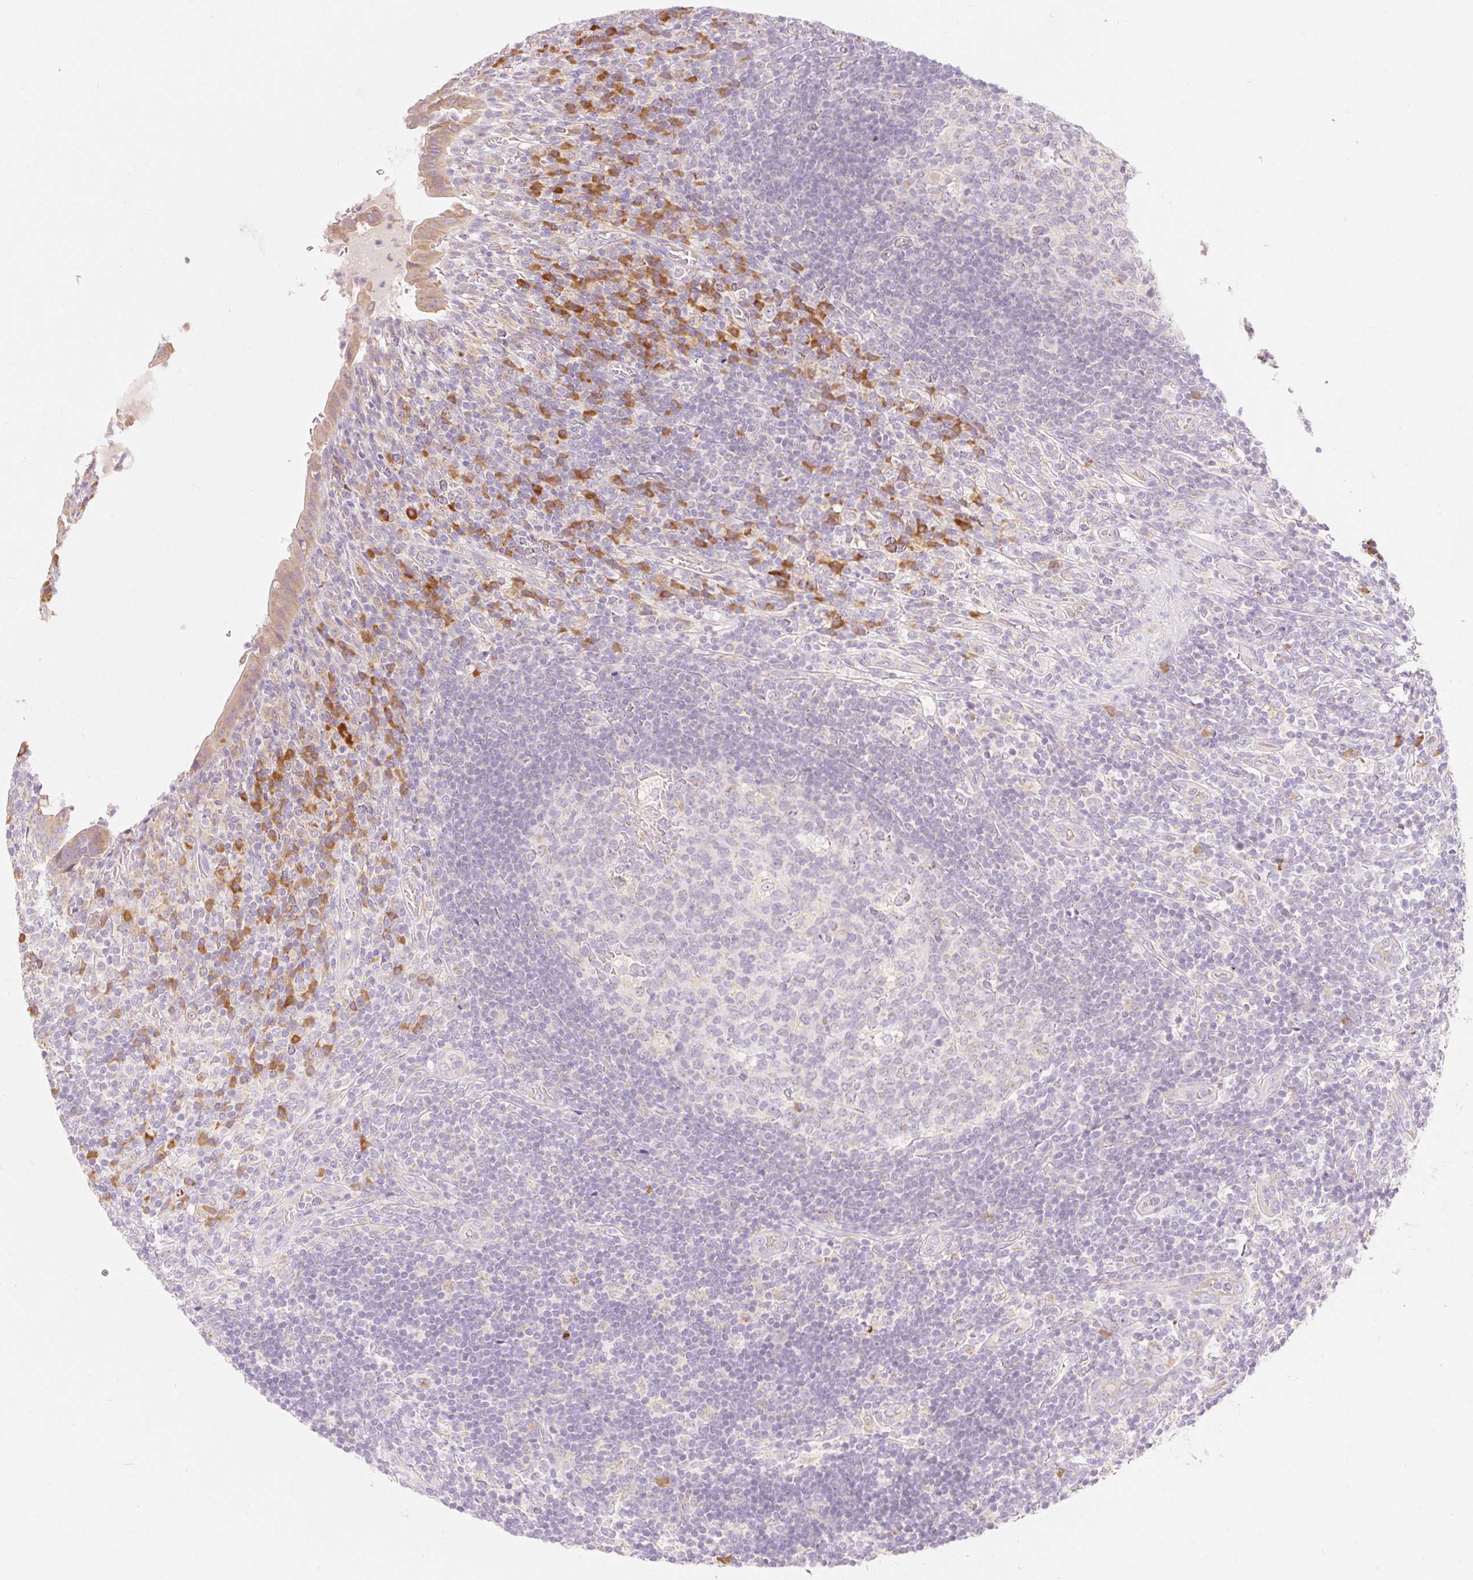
{"staining": {"intensity": "moderate", "quantity": ">75%", "location": "cytoplasmic/membranous"}, "tissue": "appendix", "cell_type": "Glandular cells", "image_type": "normal", "snomed": [{"axis": "morphology", "description": "Normal tissue, NOS"}, {"axis": "topography", "description": "Appendix"}], "caption": "Immunohistochemistry photomicrograph of normal human appendix stained for a protein (brown), which displays medium levels of moderate cytoplasmic/membranous positivity in approximately >75% of glandular cells.", "gene": "MYO1D", "patient": {"sex": "female", "age": 43}}